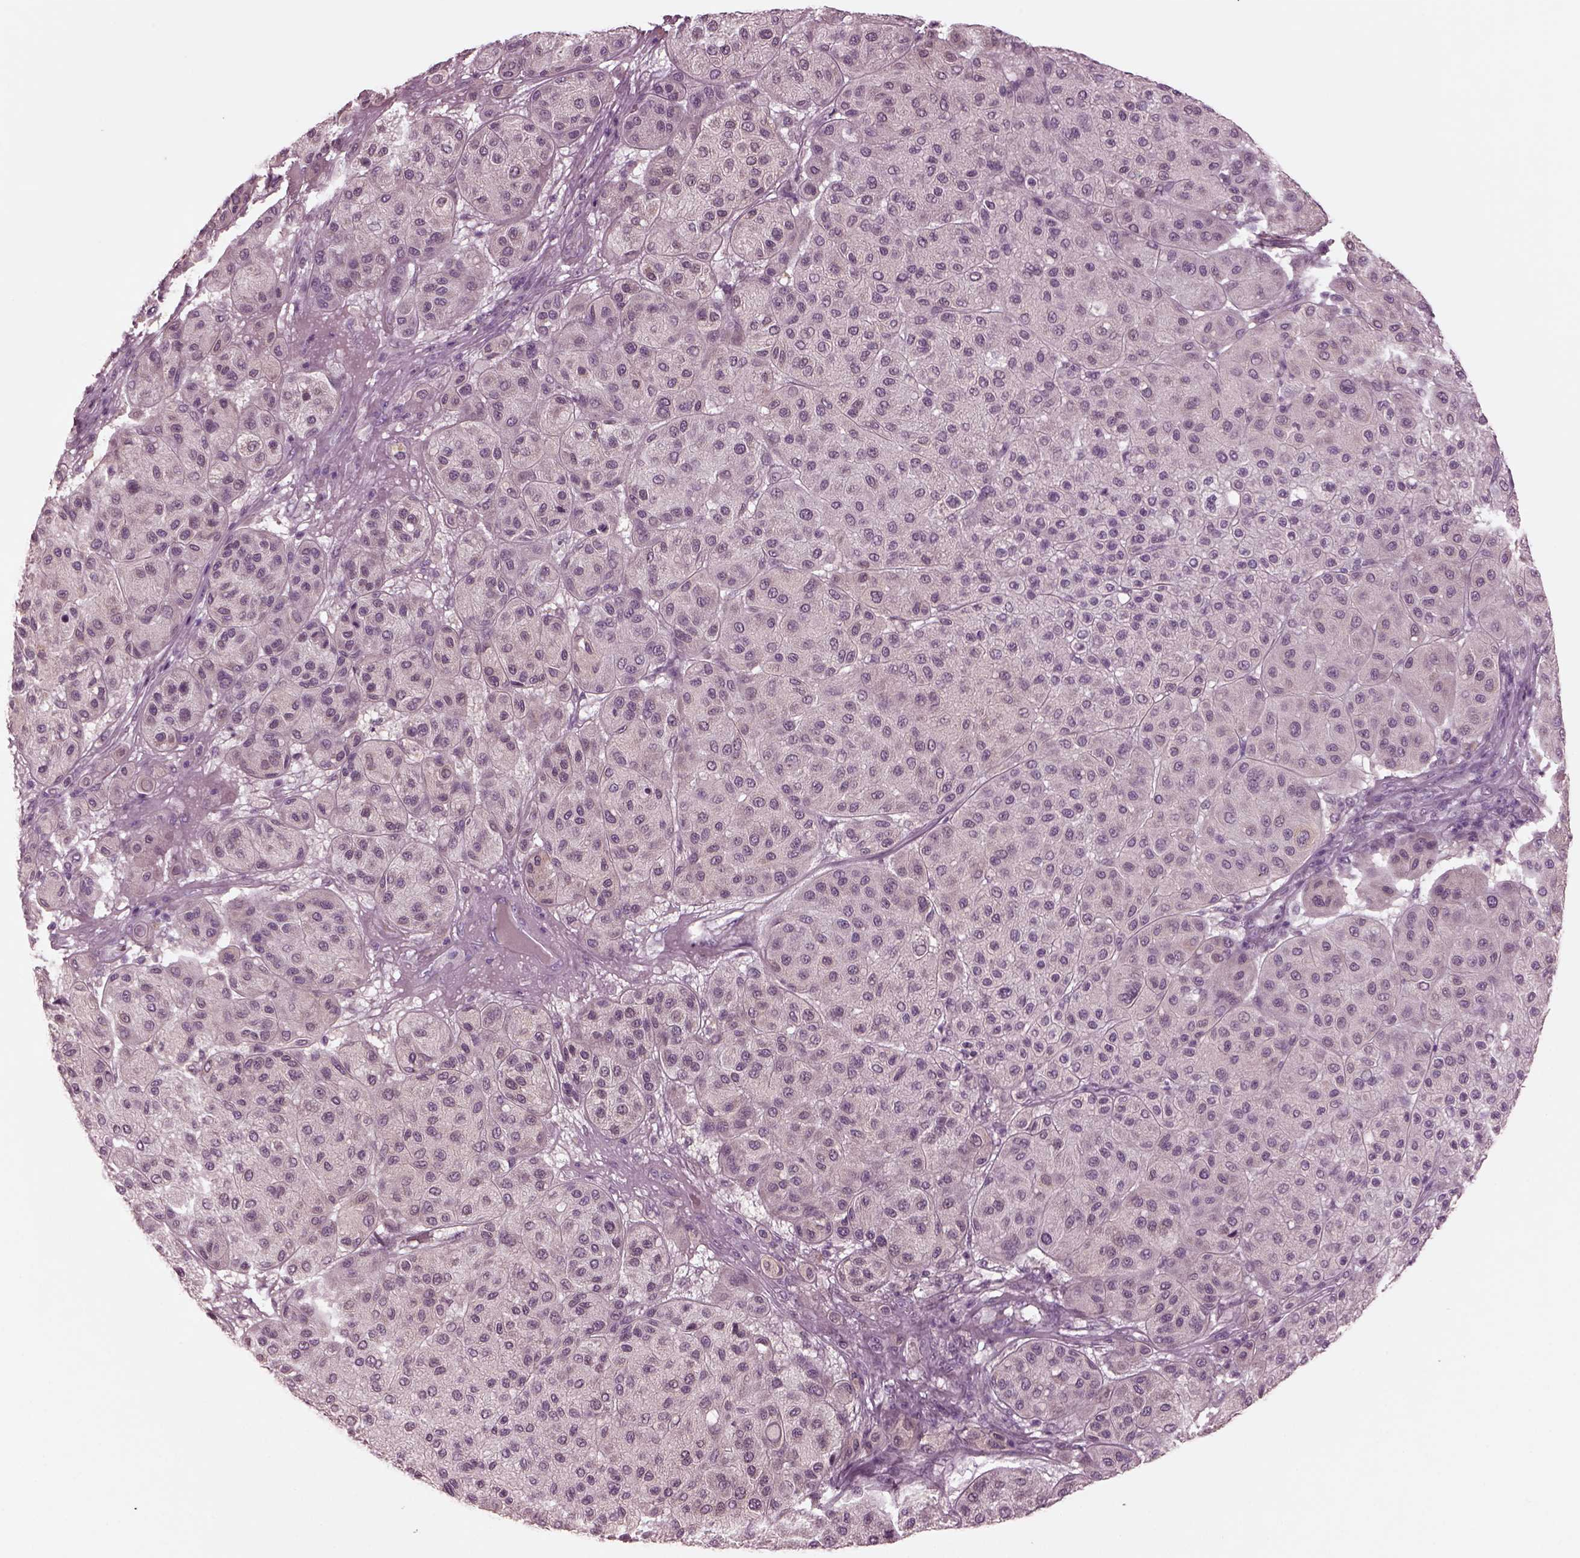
{"staining": {"intensity": "negative", "quantity": "none", "location": "none"}, "tissue": "melanoma", "cell_type": "Tumor cells", "image_type": "cancer", "snomed": [{"axis": "morphology", "description": "Malignant melanoma, Metastatic site"}, {"axis": "topography", "description": "Smooth muscle"}], "caption": "DAB immunohistochemical staining of human melanoma reveals no significant staining in tumor cells. Nuclei are stained in blue.", "gene": "CLCN4", "patient": {"sex": "male", "age": 41}}